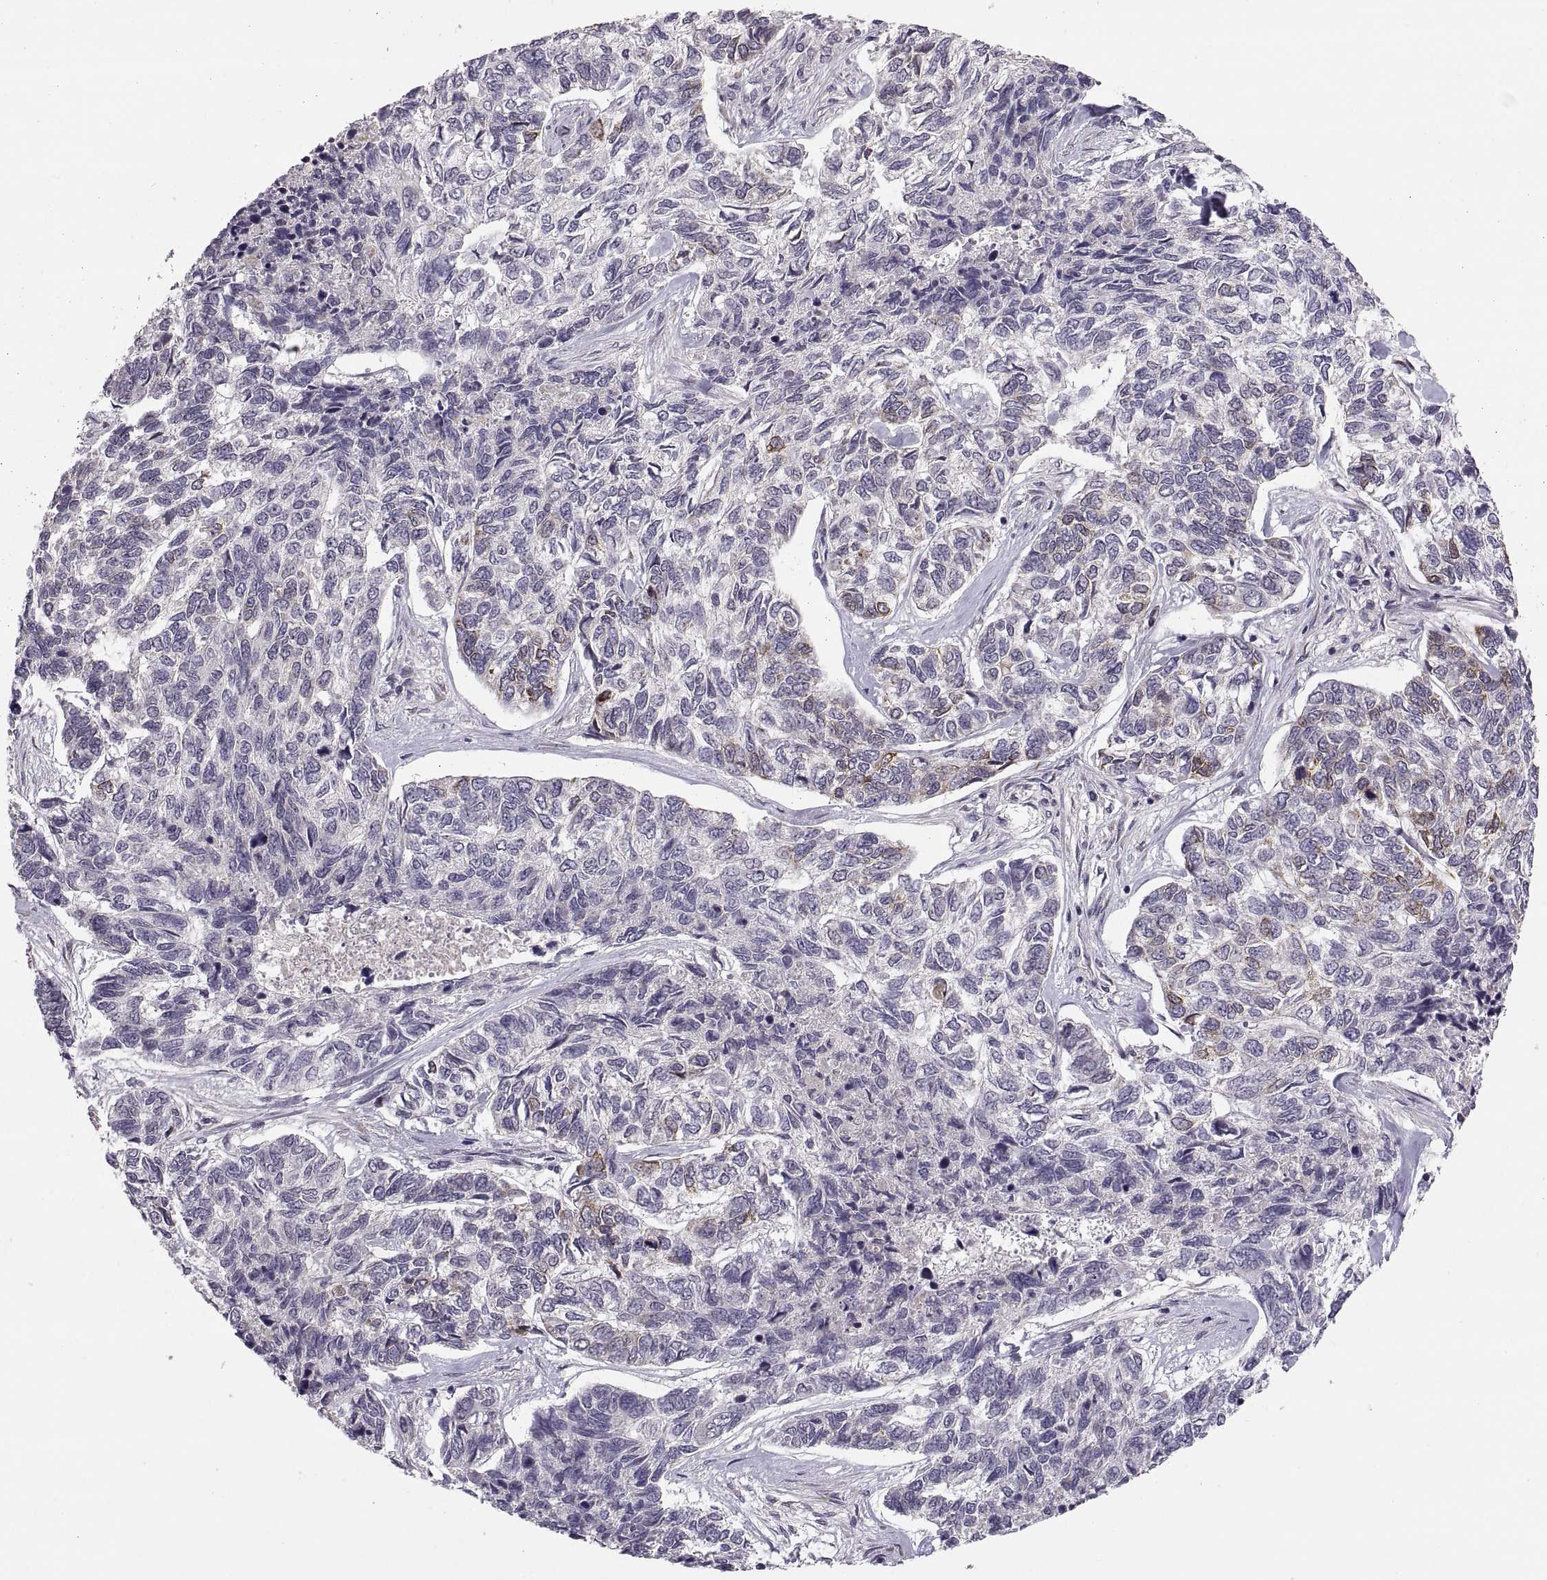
{"staining": {"intensity": "negative", "quantity": "none", "location": "none"}, "tissue": "skin cancer", "cell_type": "Tumor cells", "image_type": "cancer", "snomed": [{"axis": "morphology", "description": "Basal cell carcinoma"}, {"axis": "topography", "description": "Skin"}], "caption": "The immunohistochemistry (IHC) photomicrograph has no significant staining in tumor cells of skin cancer (basal cell carcinoma) tissue. (DAB (3,3'-diaminobenzidine) immunohistochemistry (IHC) visualized using brightfield microscopy, high magnification).", "gene": "HMGCR", "patient": {"sex": "female", "age": 65}}